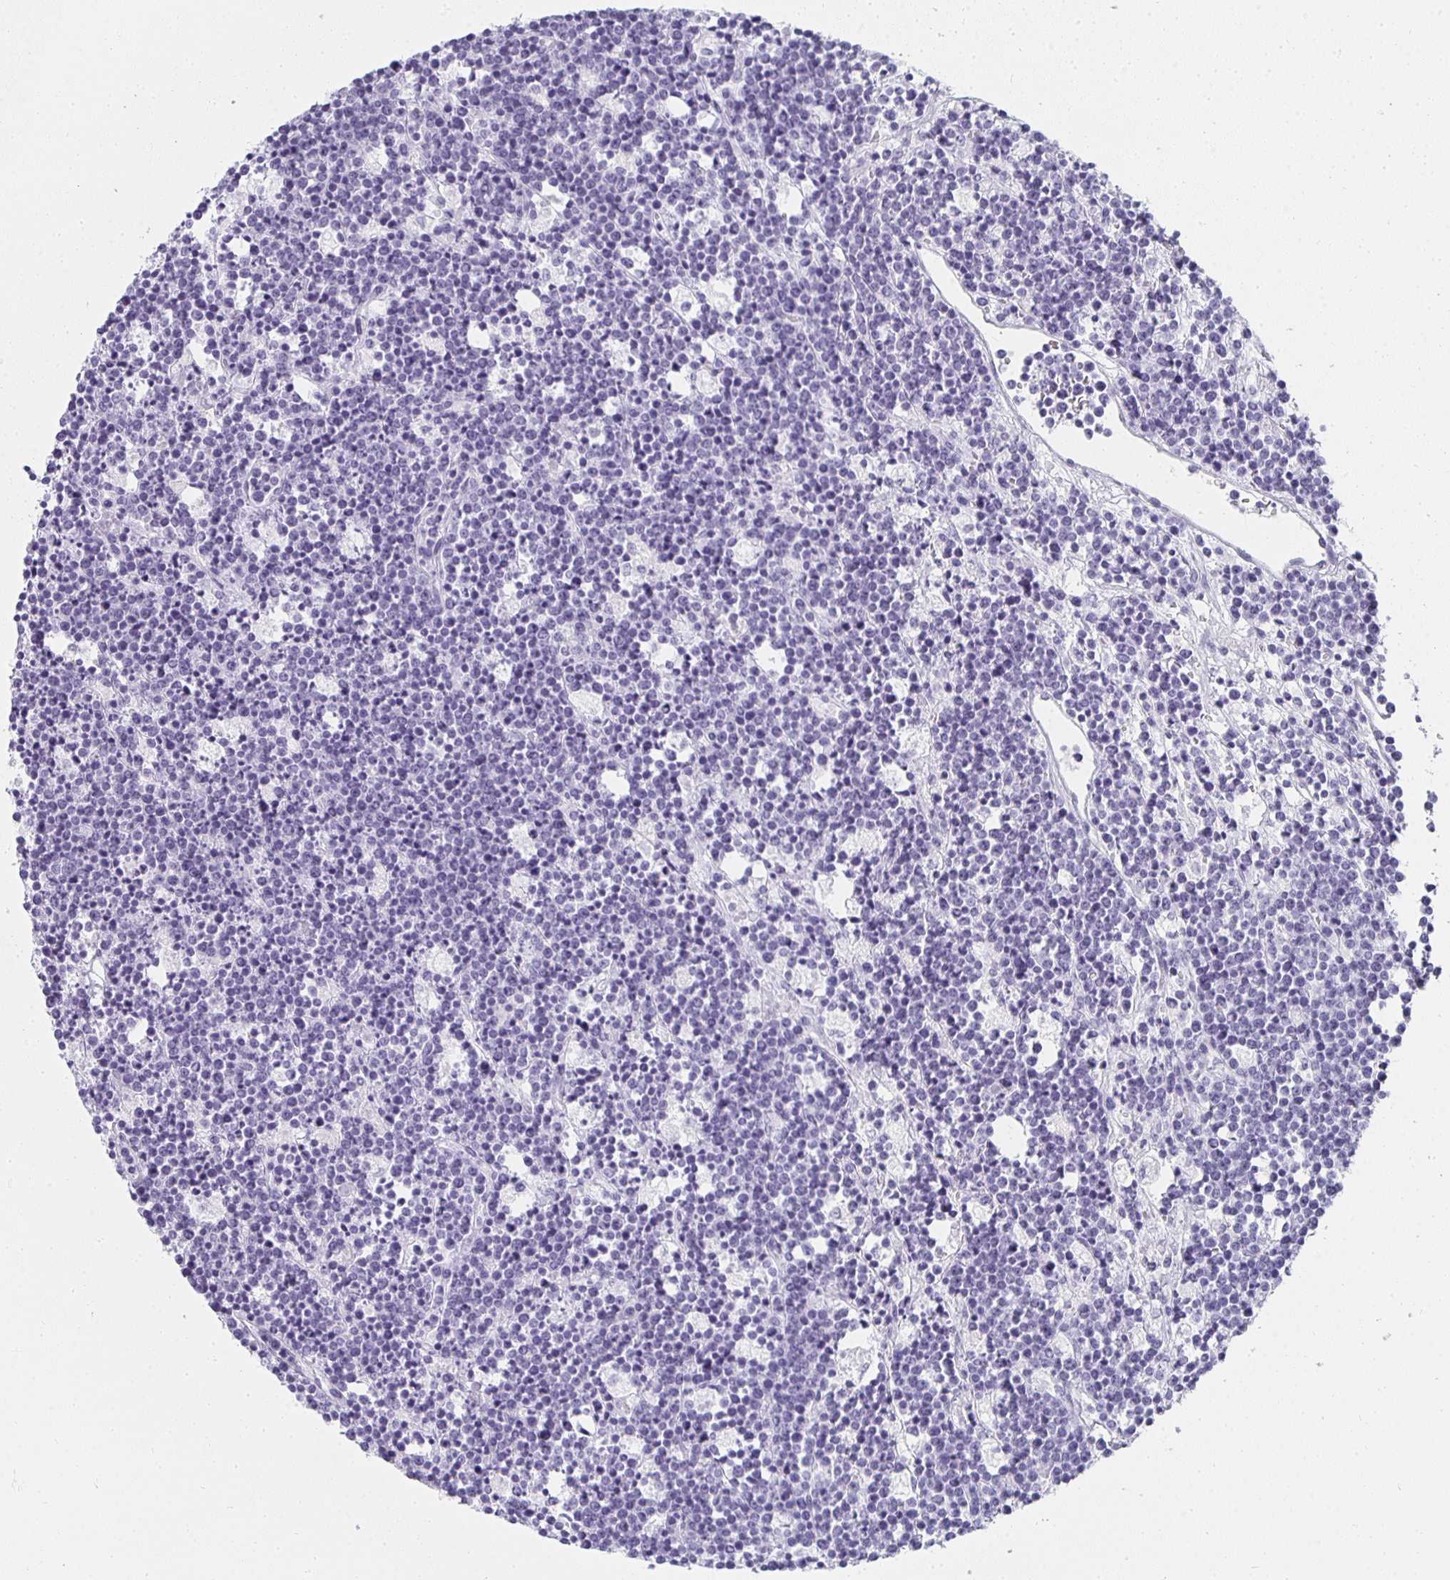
{"staining": {"intensity": "negative", "quantity": "none", "location": "none"}, "tissue": "lymphoma", "cell_type": "Tumor cells", "image_type": "cancer", "snomed": [{"axis": "morphology", "description": "Malignant lymphoma, non-Hodgkin's type, High grade"}, {"axis": "topography", "description": "Ovary"}], "caption": "Tumor cells show no significant positivity in lymphoma.", "gene": "TPSD1", "patient": {"sex": "female", "age": 56}}